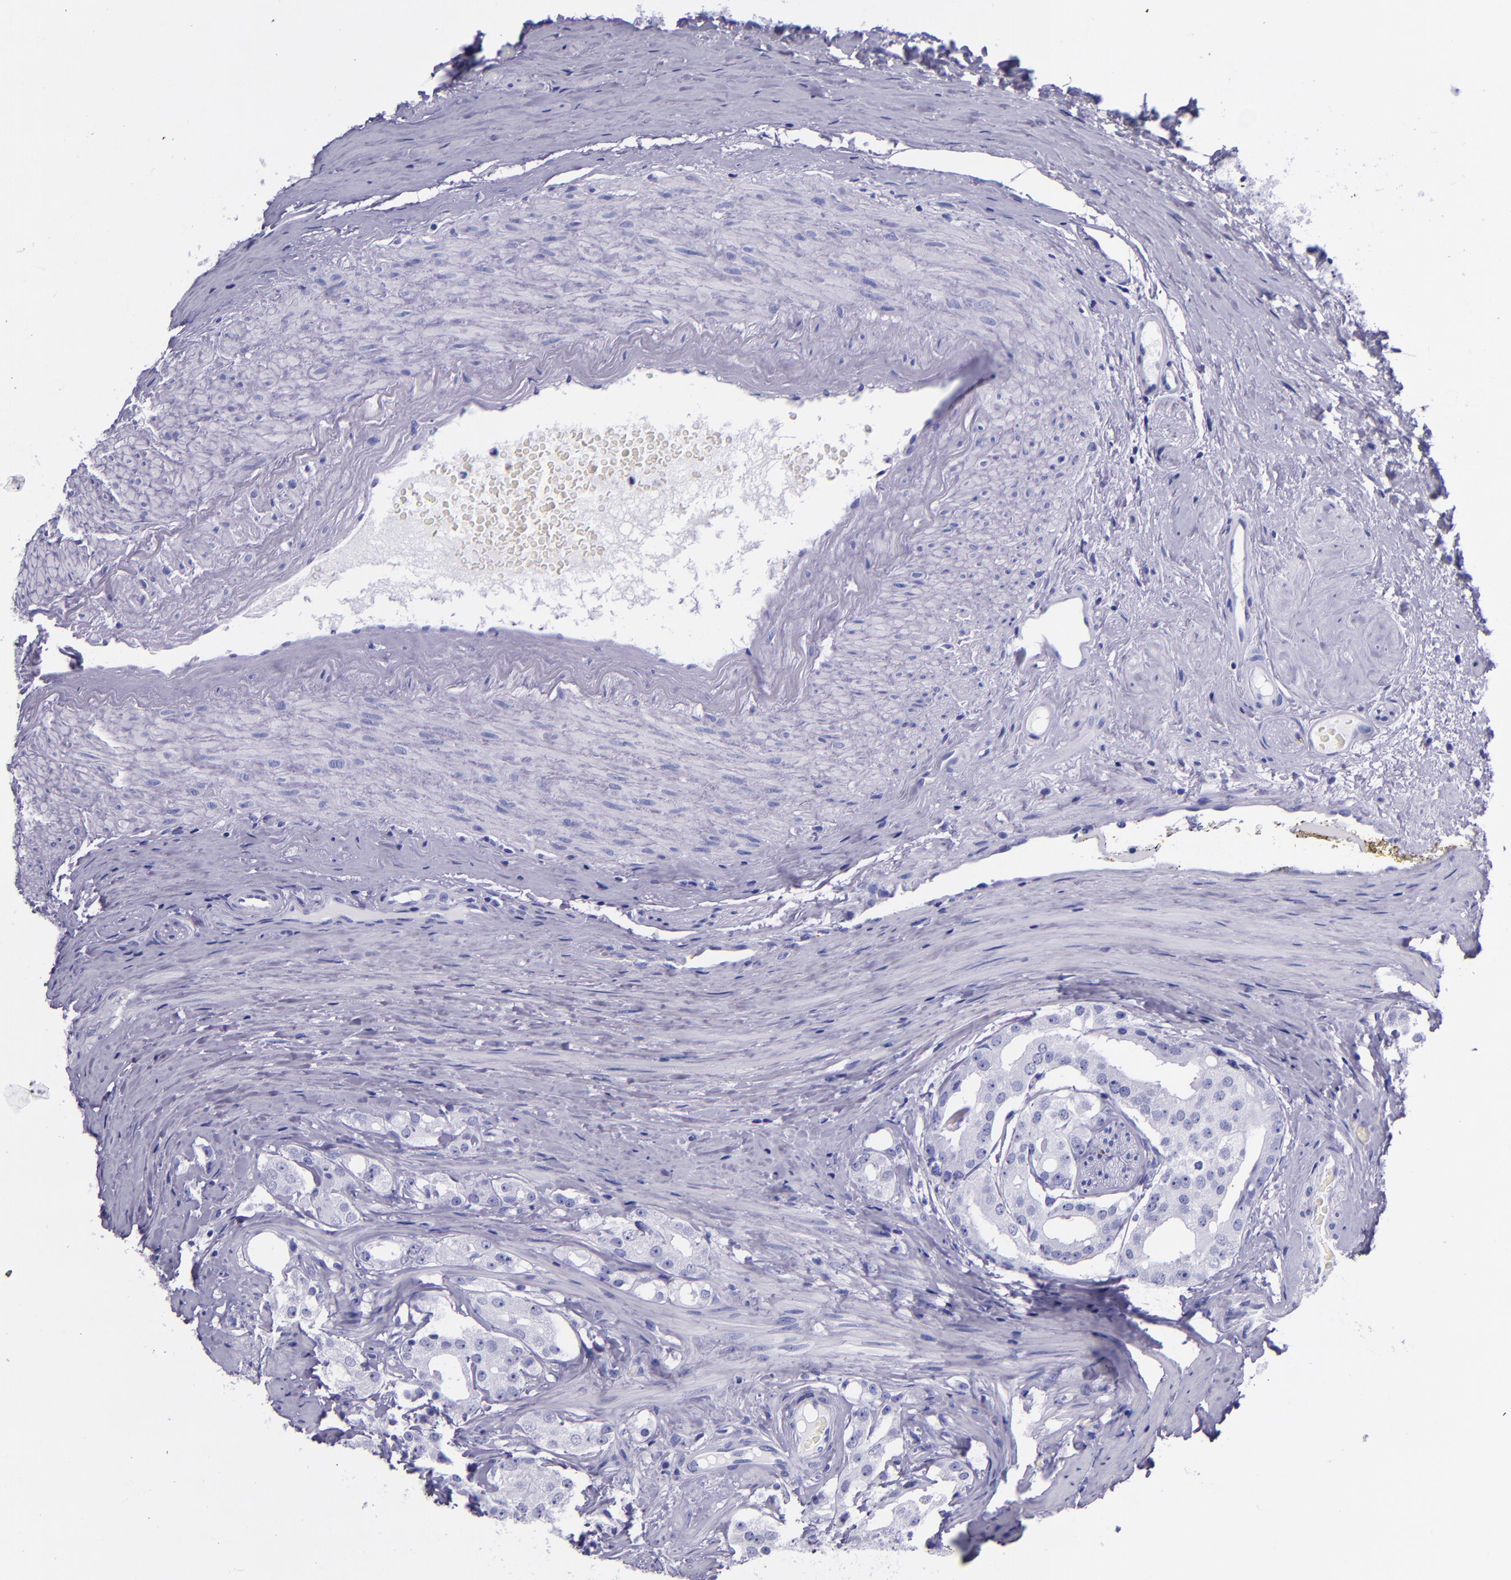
{"staining": {"intensity": "negative", "quantity": "none", "location": "none"}, "tissue": "prostate cancer", "cell_type": "Tumor cells", "image_type": "cancer", "snomed": [{"axis": "morphology", "description": "Adenocarcinoma, High grade"}, {"axis": "topography", "description": "Prostate"}], "caption": "This is a photomicrograph of IHC staining of prostate high-grade adenocarcinoma, which shows no staining in tumor cells.", "gene": "MBP", "patient": {"sex": "male", "age": 68}}